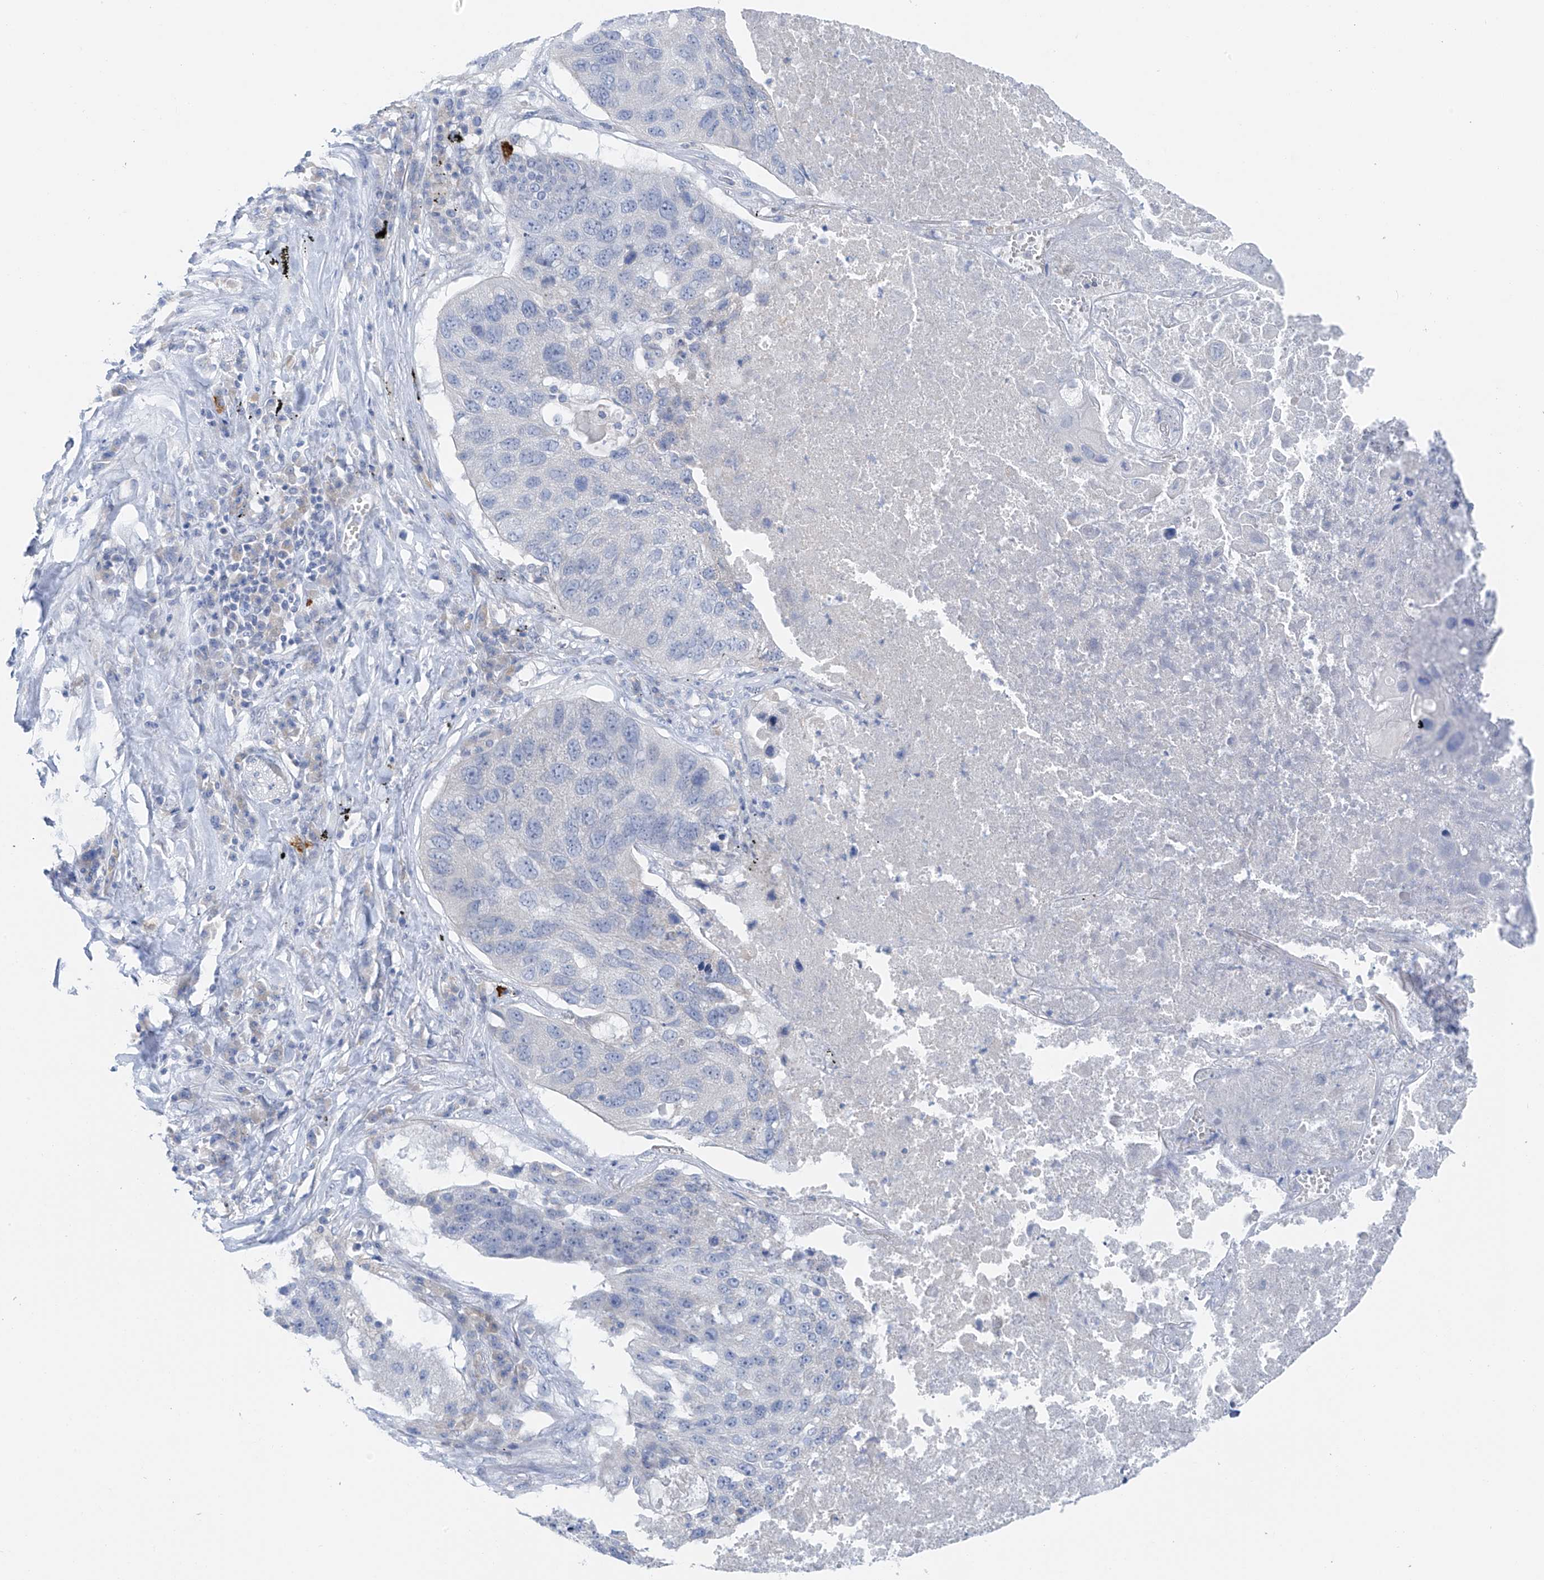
{"staining": {"intensity": "negative", "quantity": "none", "location": "none"}, "tissue": "lung cancer", "cell_type": "Tumor cells", "image_type": "cancer", "snomed": [{"axis": "morphology", "description": "Squamous cell carcinoma, NOS"}, {"axis": "topography", "description": "Lung"}], "caption": "This is a photomicrograph of IHC staining of lung cancer (squamous cell carcinoma), which shows no positivity in tumor cells.", "gene": "POMGNT2", "patient": {"sex": "male", "age": 61}}